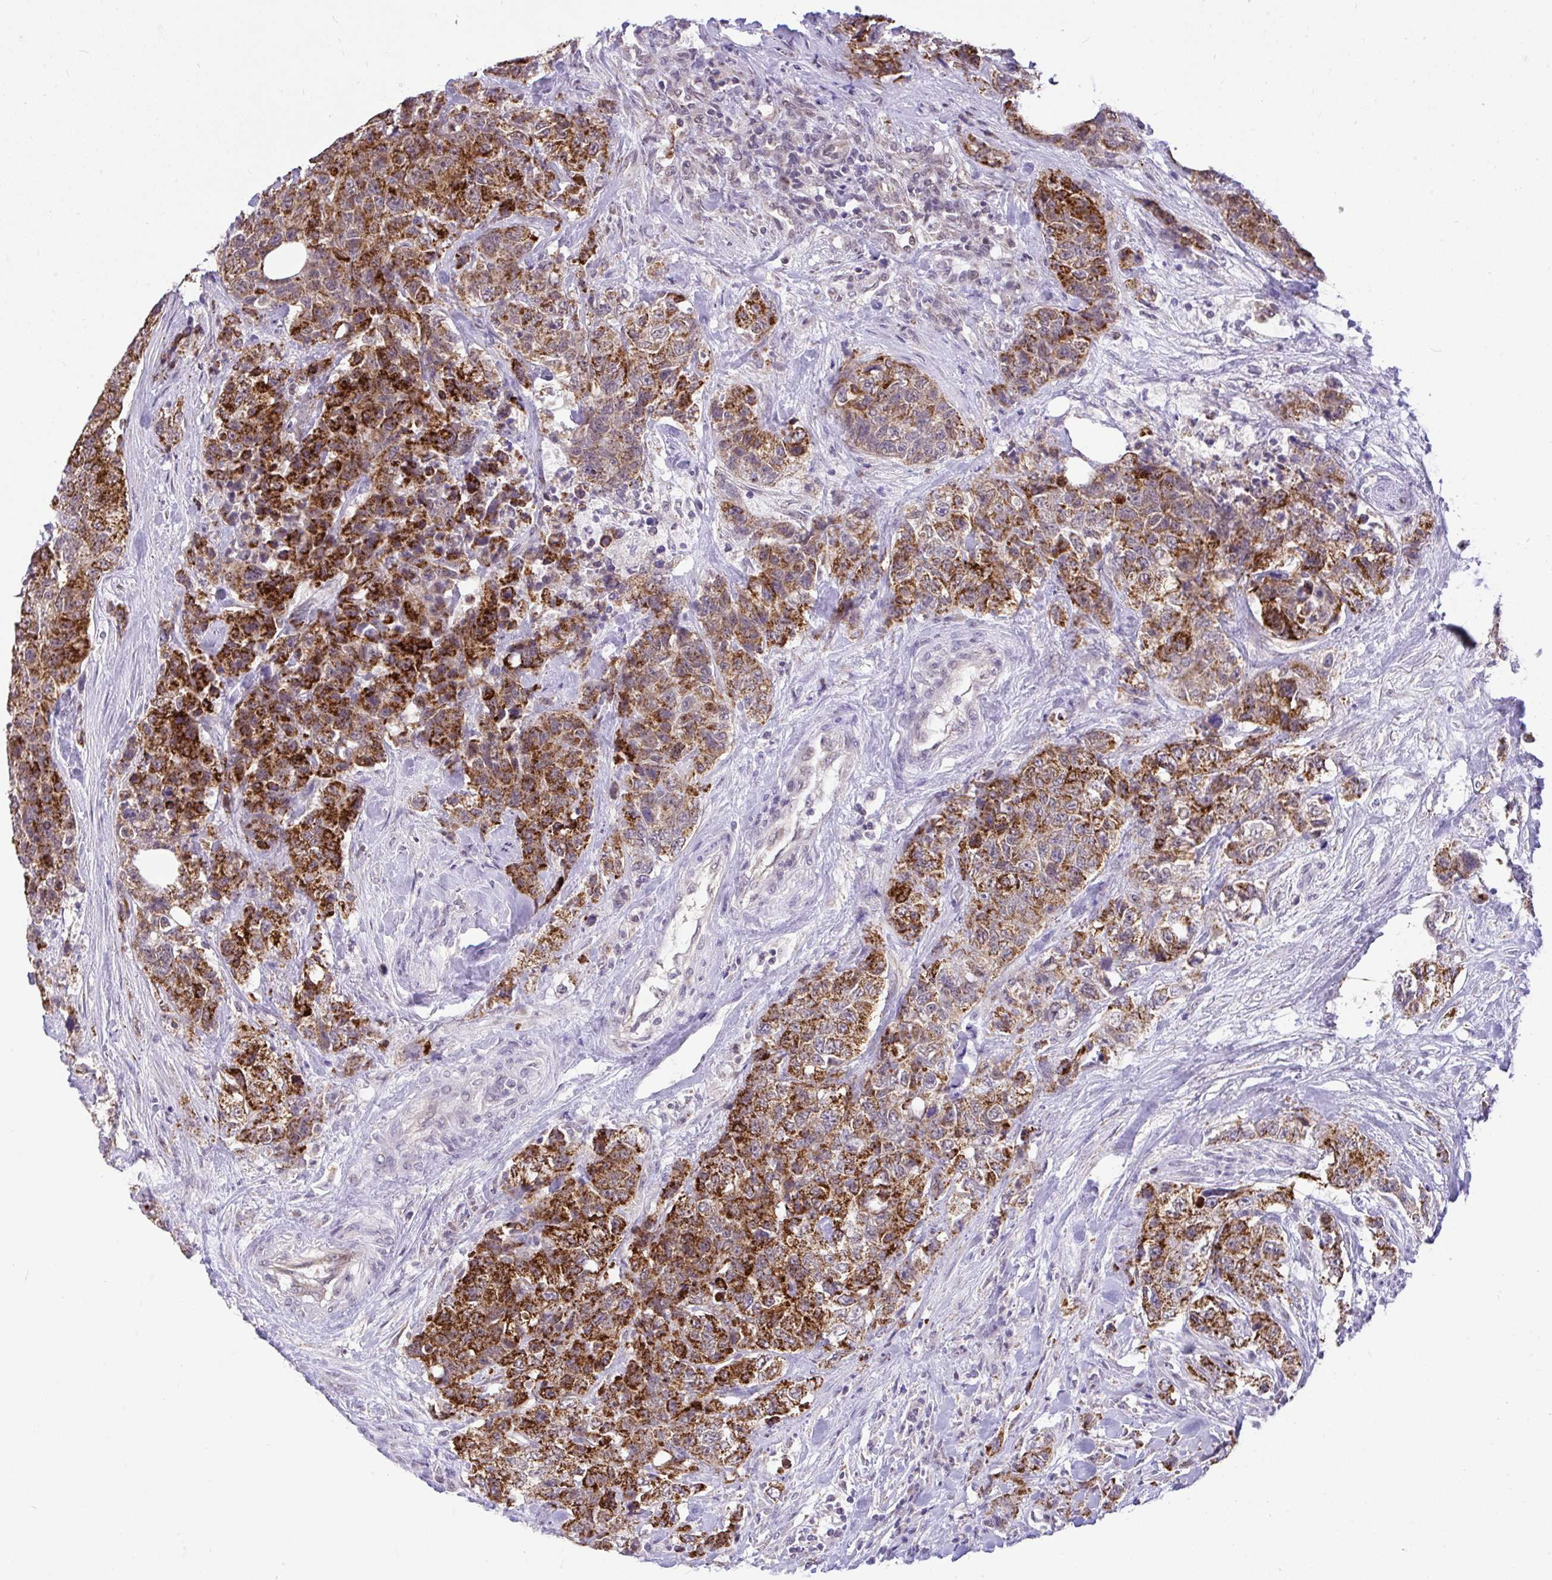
{"staining": {"intensity": "strong", "quantity": ">75%", "location": "cytoplasmic/membranous"}, "tissue": "urothelial cancer", "cell_type": "Tumor cells", "image_type": "cancer", "snomed": [{"axis": "morphology", "description": "Urothelial carcinoma, High grade"}, {"axis": "topography", "description": "Urinary bladder"}], "caption": "Protein expression analysis of urothelial carcinoma (high-grade) displays strong cytoplasmic/membranous staining in about >75% of tumor cells.", "gene": "PYCR2", "patient": {"sex": "female", "age": 78}}